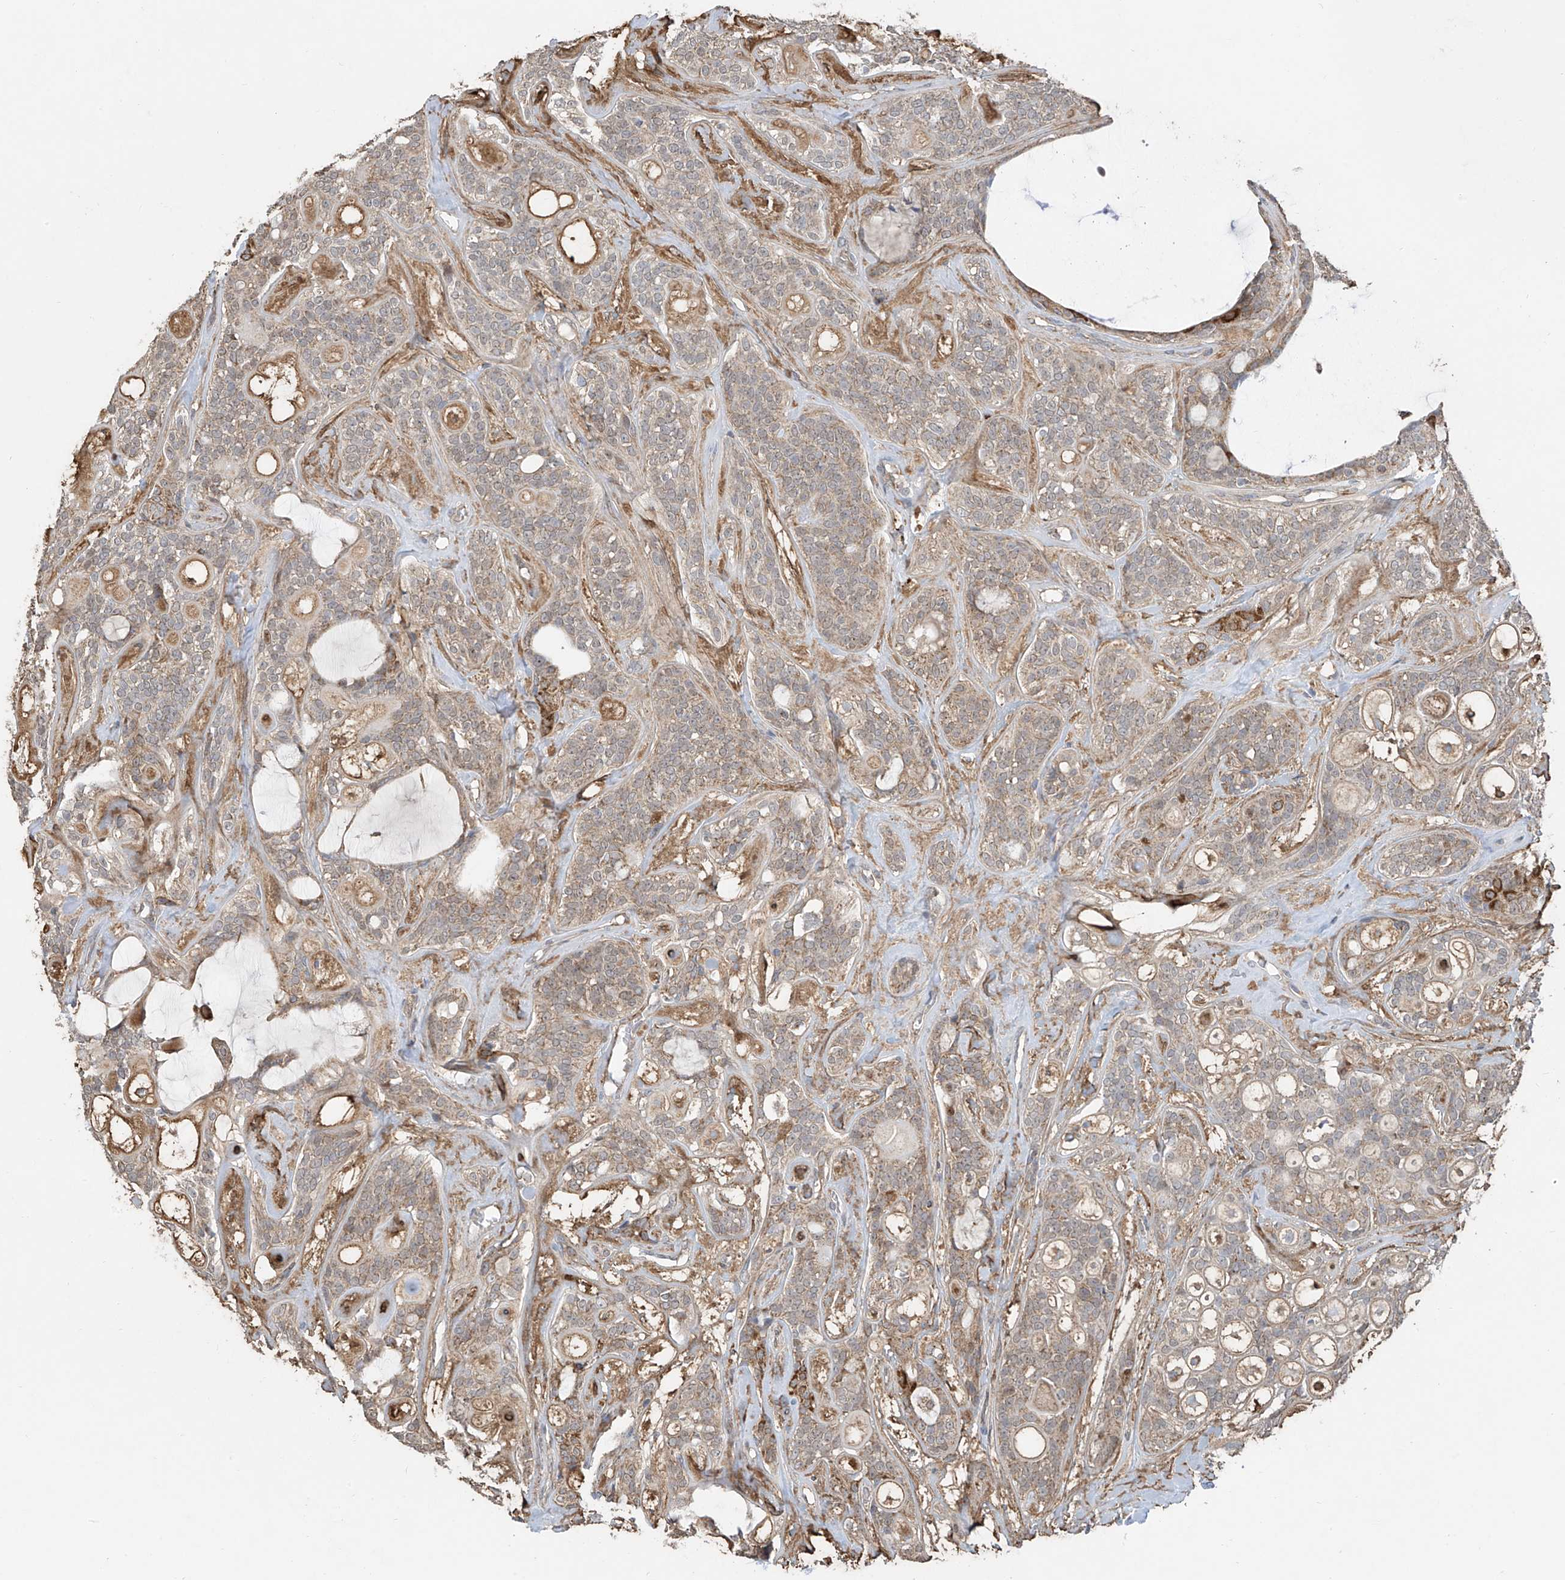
{"staining": {"intensity": "weak", "quantity": ">75%", "location": "cytoplasmic/membranous"}, "tissue": "head and neck cancer", "cell_type": "Tumor cells", "image_type": "cancer", "snomed": [{"axis": "morphology", "description": "Adenocarcinoma, NOS"}, {"axis": "topography", "description": "Head-Neck"}], "caption": "Human head and neck cancer (adenocarcinoma) stained with a protein marker reveals weak staining in tumor cells.", "gene": "UQCC1", "patient": {"sex": "male", "age": 66}}